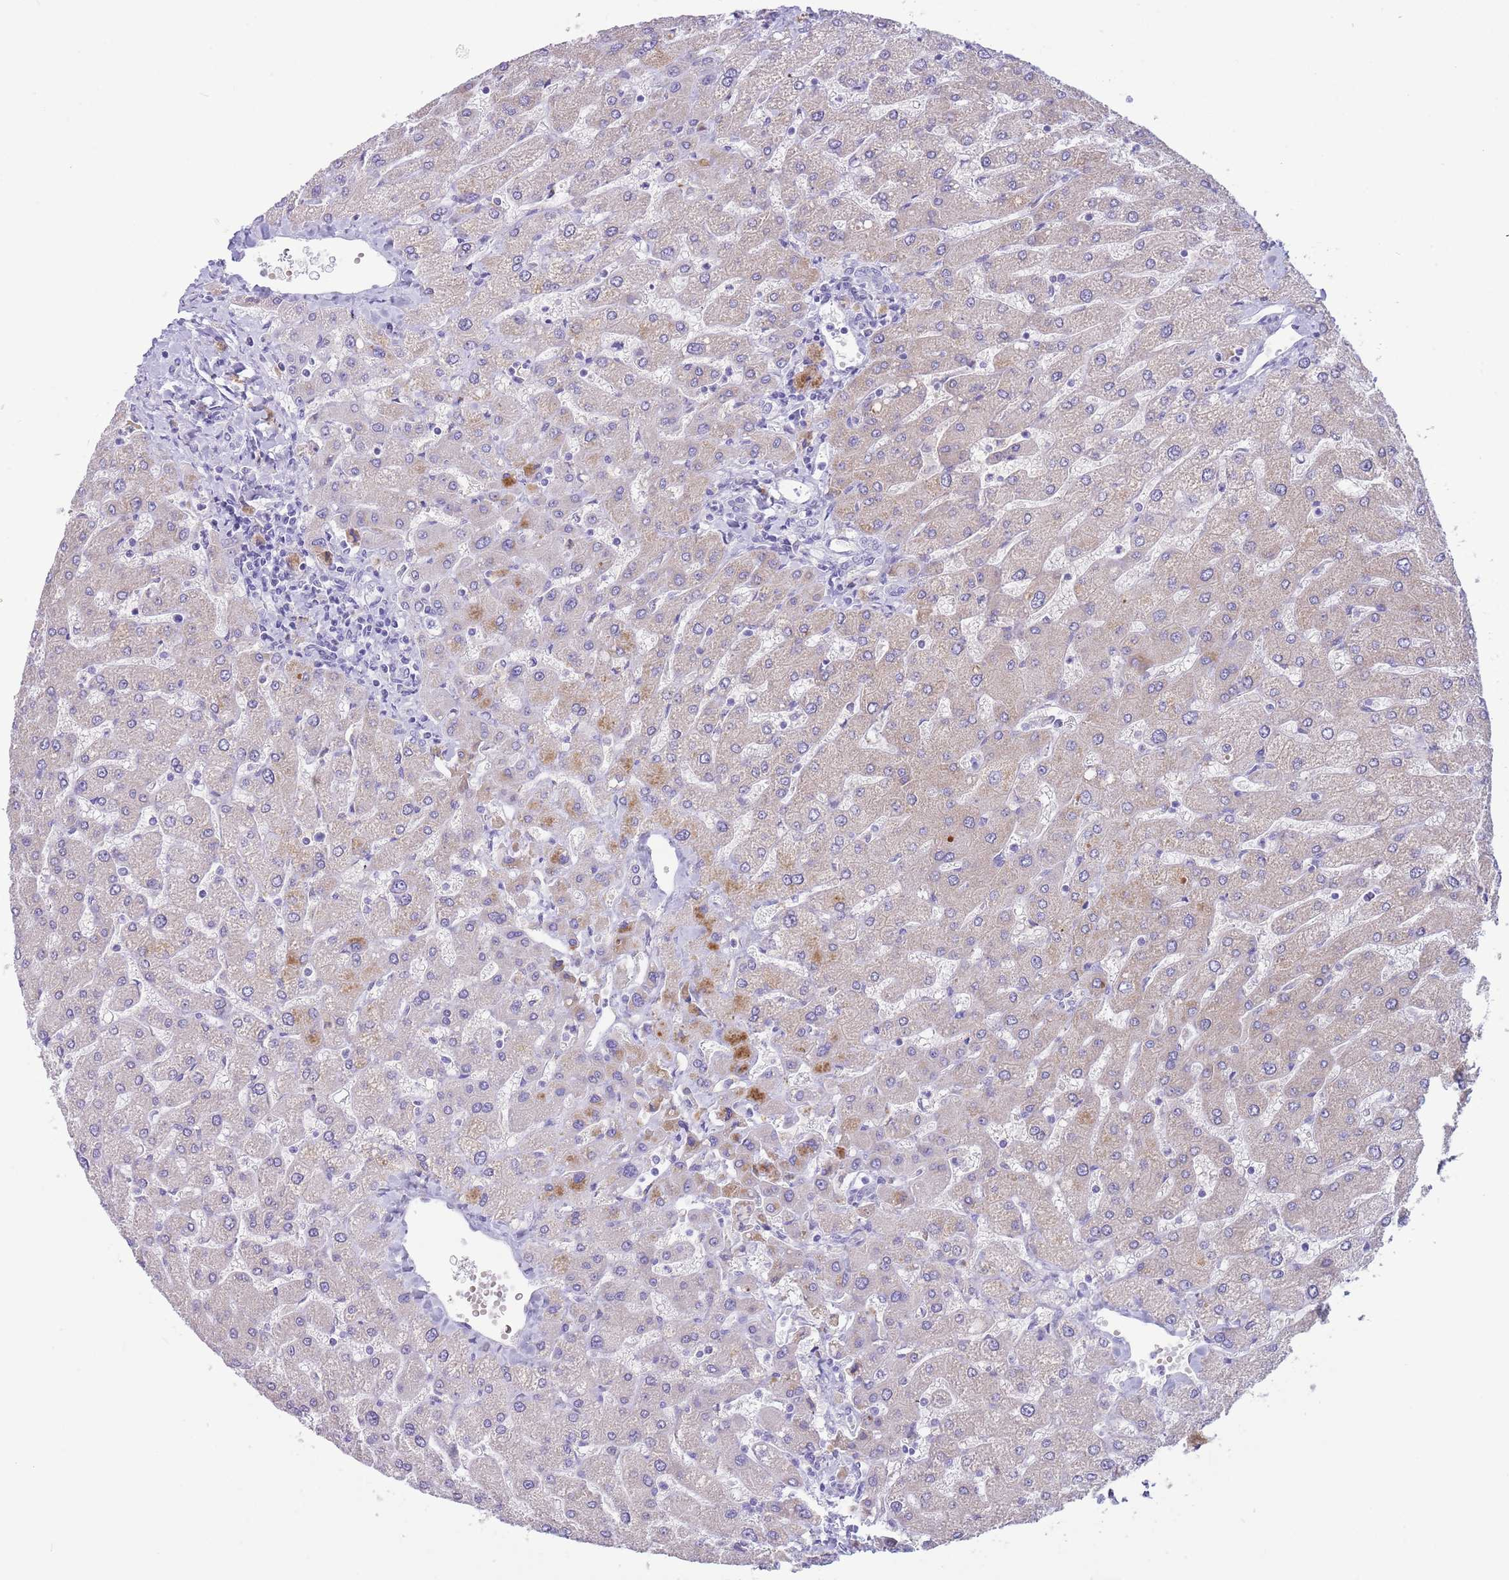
{"staining": {"intensity": "negative", "quantity": "none", "location": "none"}, "tissue": "liver", "cell_type": "Cholangiocytes", "image_type": "normal", "snomed": [{"axis": "morphology", "description": "Normal tissue, NOS"}, {"axis": "topography", "description": "Liver"}], "caption": "This photomicrograph is of benign liver stained with IHC to label a protein in brown with the nuclei are counter-stained blue. There is no expression in cholangiocytes.", "gene": "DDHD1", "patient": {"sex": "male", "age": 55}}